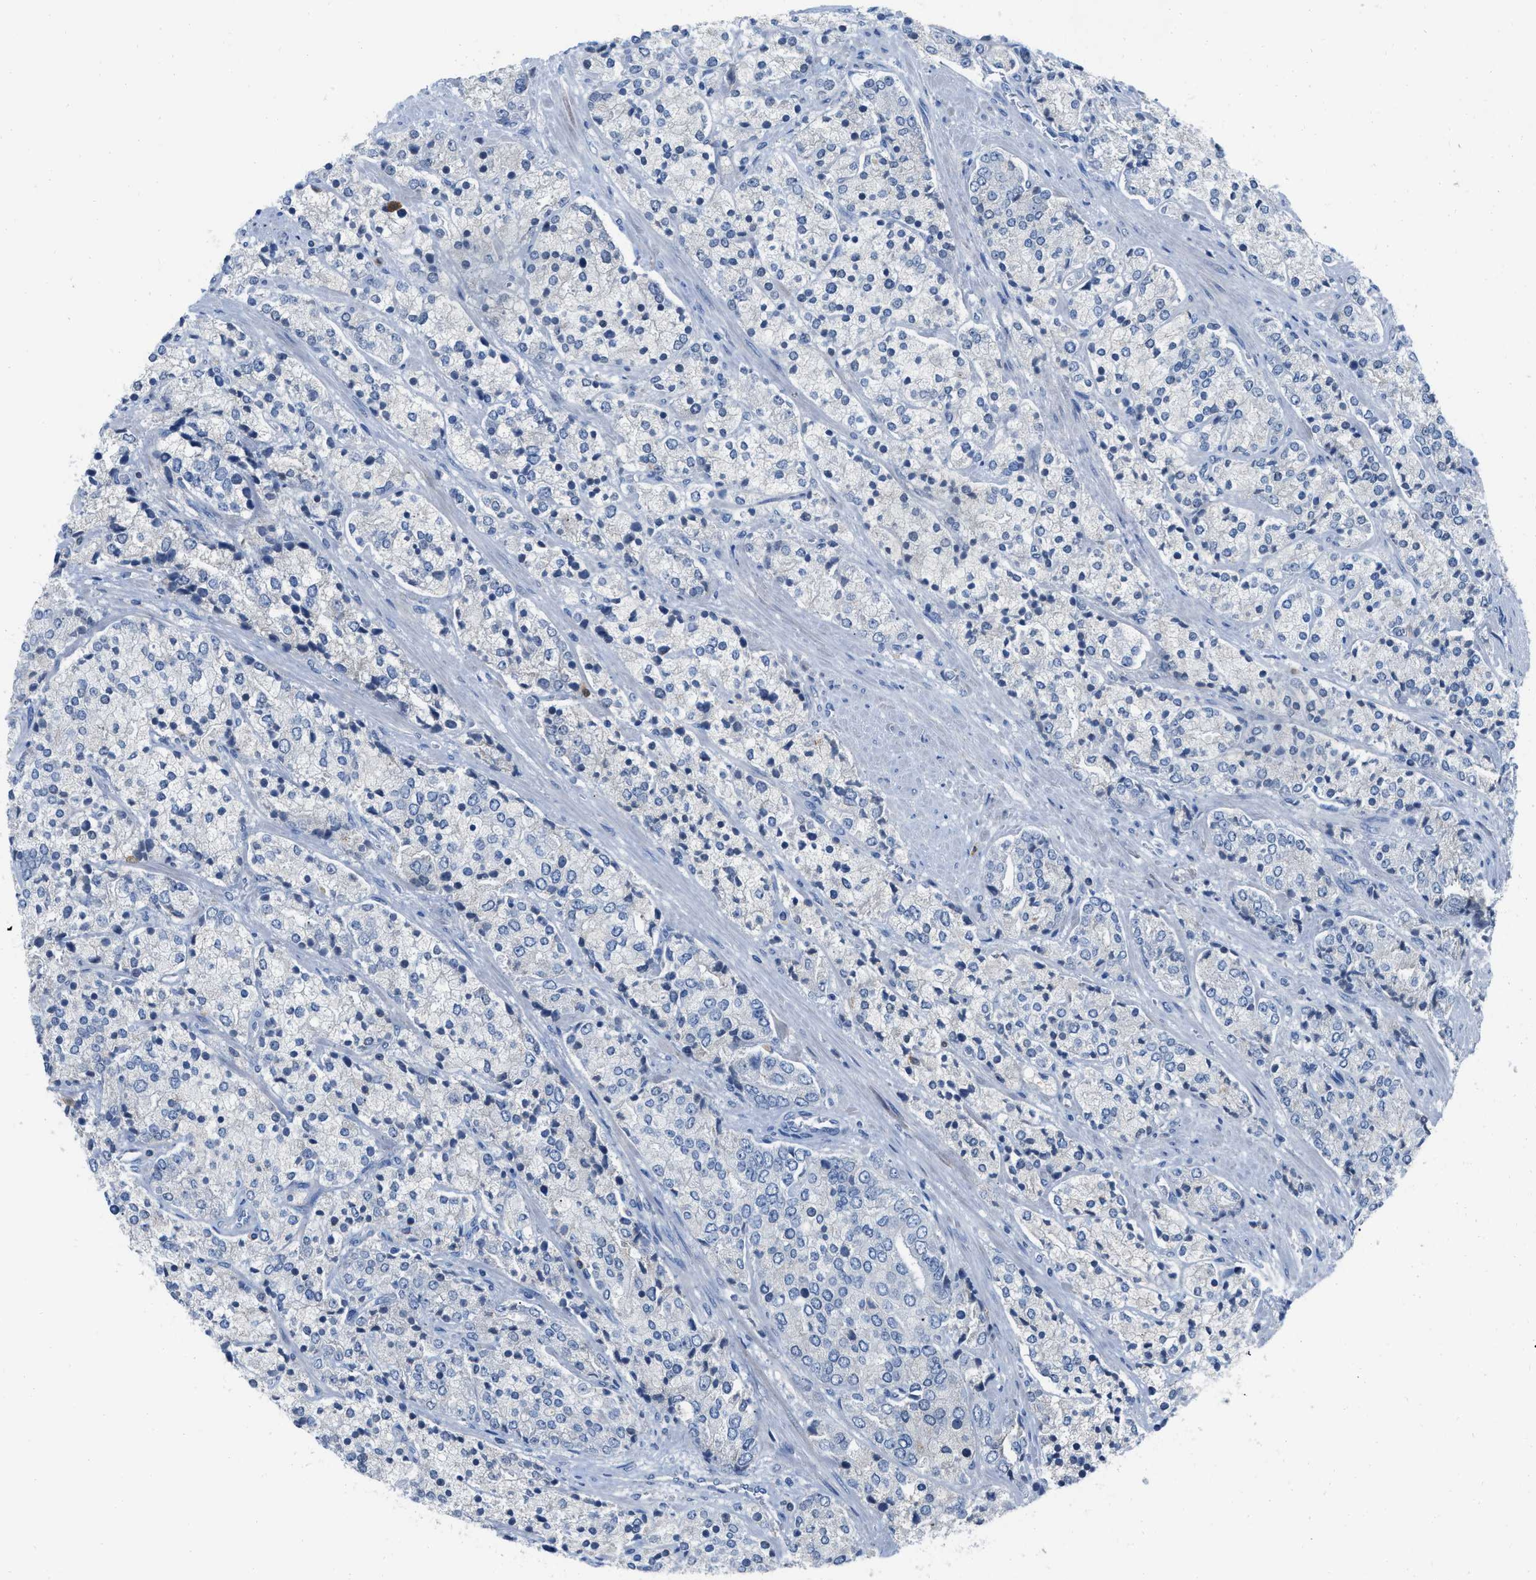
{"staining": {"intensity": "negative", "quantity": "none", "location": "none"}, "tissue": "prostate cancer", "cell_type": "Tumor cells", "image_type": "cancer", "snomed": [{"axis": "morphology", "description": "Adenocarcinoma, High grade"}, {"axis": "topography", "description": "Prostate"}], "caption": "This is a micrograph of immunohistochemistry staining of adenocarcinoma (high-grade) (prostate), which shows no positivity in tumor cells.", "gene": "HPX", "patient": {"sex": "male", "age": 71}}